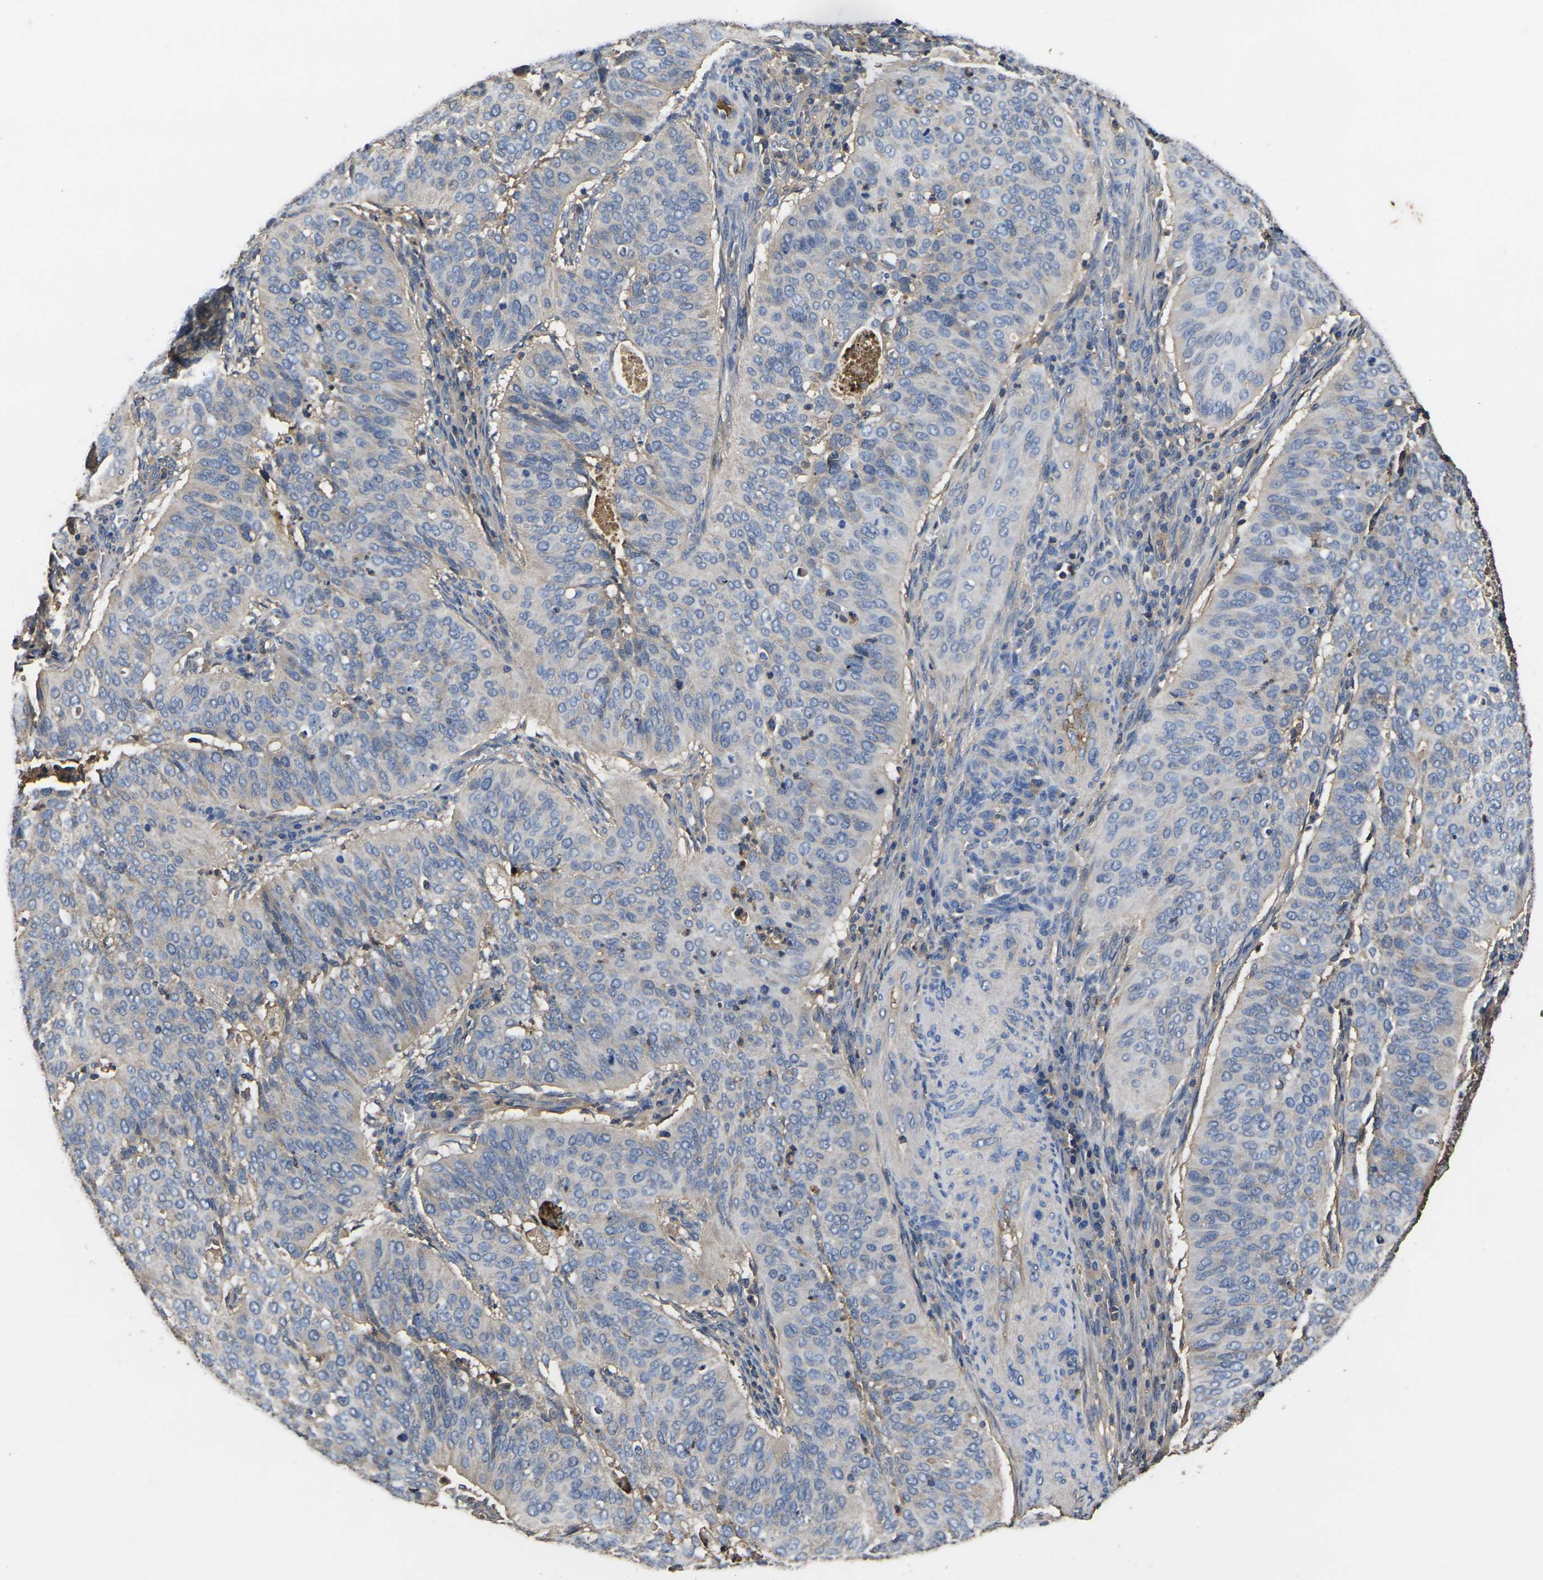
{"staining": {"intensity": "negative", "quantity": "none", "location": "none"}, "tissue": "cervical cancer", "cell_type": "Tumor cells", "image_type": "cancer", "snomed": [{"axis": "morphology", "description": "Normal tissue, NOS"}, {"axis": "morphology", "description": "Squamous cell carcinoma, NOS"}, {"axis": "topography", "description": "Cervix"}], "caption": "Tumor cells show no significant staining in squamous cell carcinoma (cervical).", "gene": "HSPG2", "patient": {"sex": "female", "age": 39}}